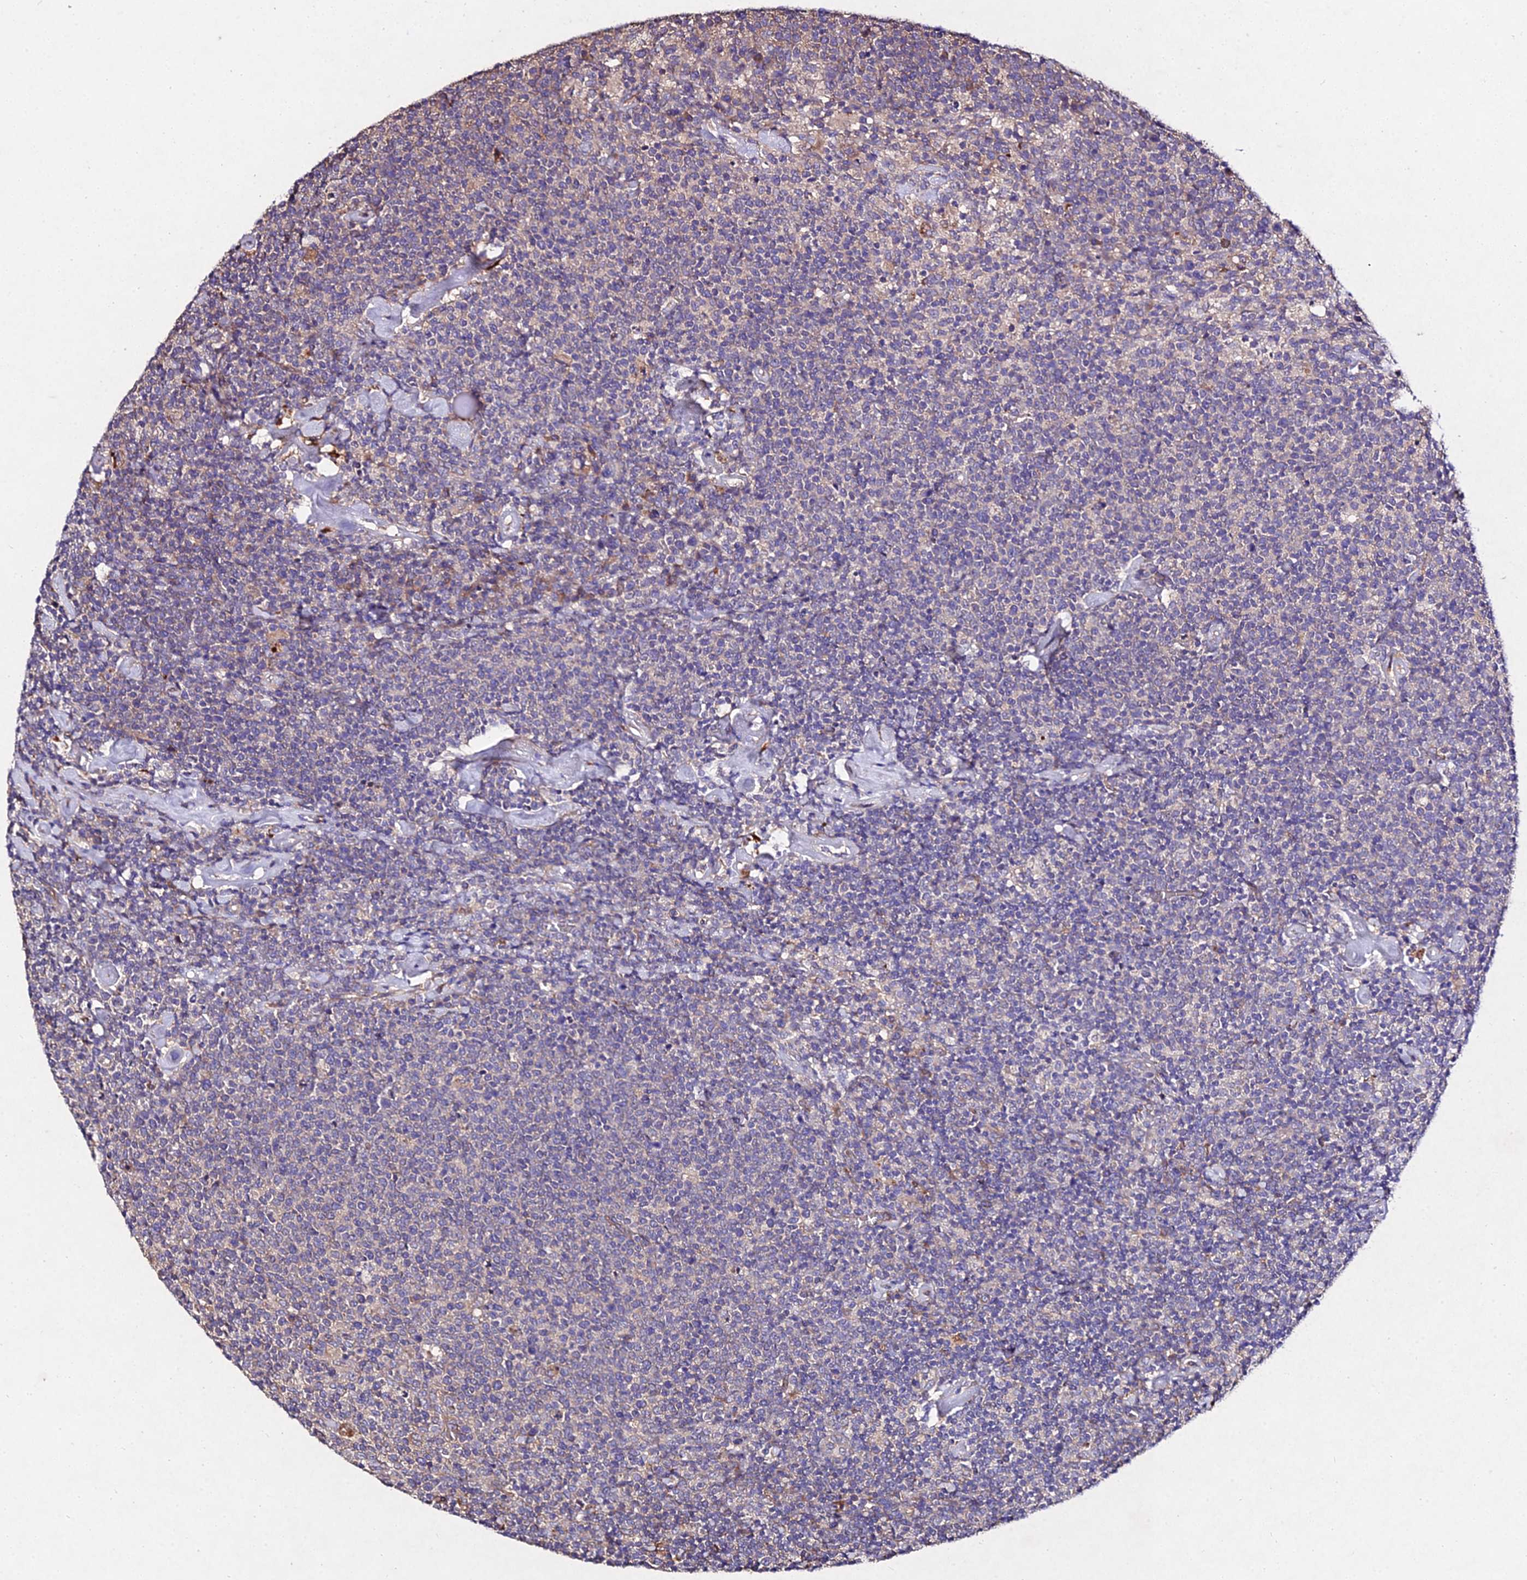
{"staining": {"intensity": "negative", "quantity": "none", "location": "none"}, "tissue": "lymphoma", "cell_type": "Tumor cells", "image_type": "cancer", "snomed": [{"axis": "morphology", "description": "Malignant lymphoma, non-Hodgkin's type, High grade"}, {"axis": "topography", "description": "Lymph node"}], "caption": "Human lymphoma stained for a protein using IHC exhibits no expression in tumor cells.", "gene": "AP3M2", "patient": {"sex": "male", "age": 61}}